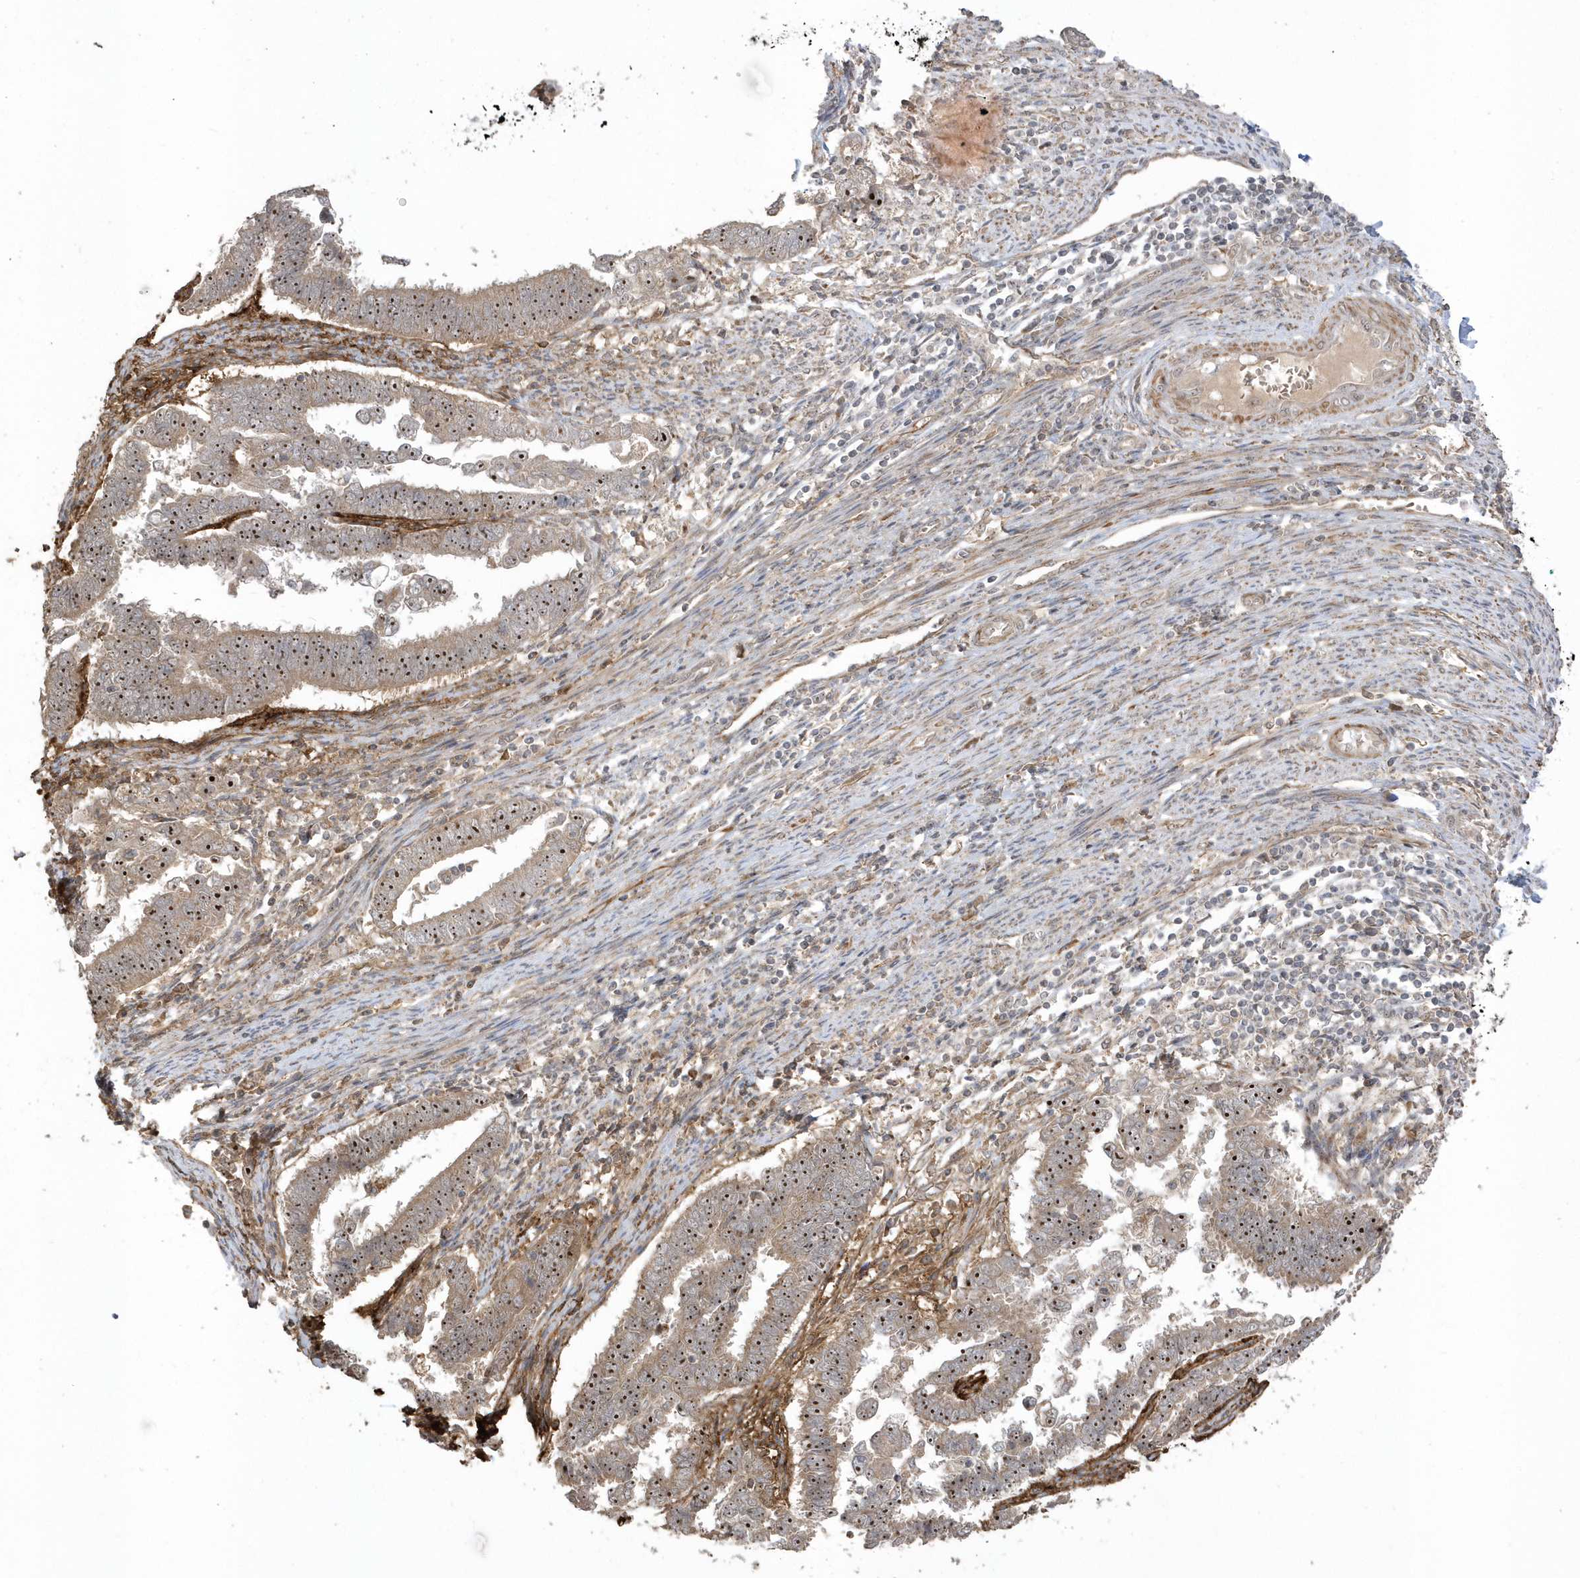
{"staining": {"intensity": "moderate", "quantity": ">75%", "location": "nuclear"}, "tissue": "endometrial cancer", "cell_type": "Tumor cells", "image_type": "cancer", "snomed": [{"axis": "morphology", "description": "Adenocarcinoma, NOS"}, {"axis": "topography", "description": "Endometrium"}], "caption": "DAB immunohistochemical staining of endometrial cancer exhibits moderate nuclear protein positivity in approximately >75% of tumor cells. (brown staining indicates protein expression, while blue staining denotes nuclei).", "gene": "ECM2", "patient": {"sex": "female", "age": 75}}